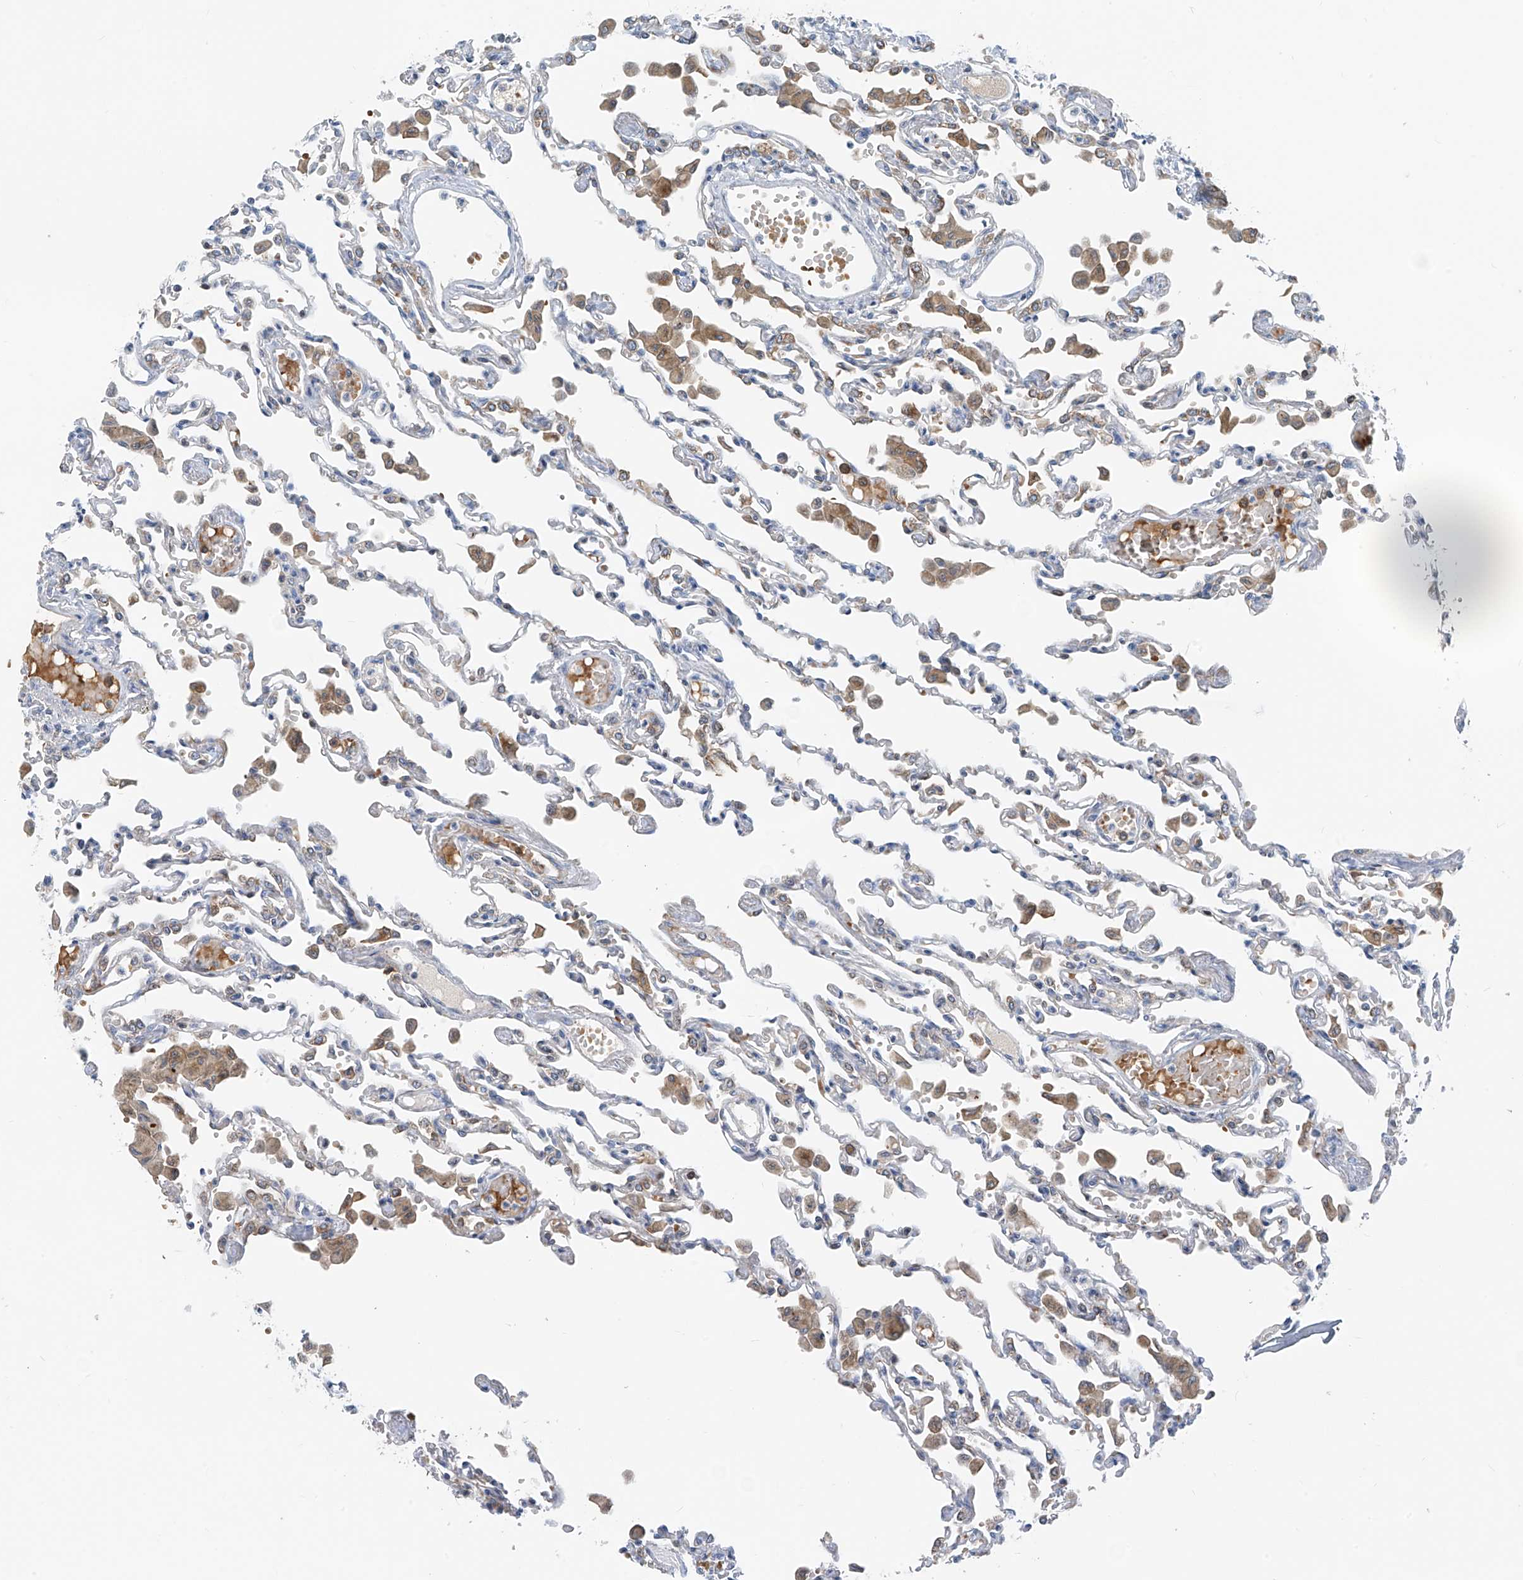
{"staining": {"intensity": "negative", "quantity": "none", "location": "none"}, "tissue": "lung", "cell_type": "Alveolar cells", "image_type": "normal", "snomed": [{"axis": "morphology", "description": "Normal tissue, NOS"}, {"axis": "topography", "description": "Bronchus"}, {"axis": "topography", "description": "Lung"}], "caption": "A high-resolution image shows immunohistochemistry (IHC) staining of unremarkable lung, which reveals no significant positivity in alveolar cells. (DAB (3,3'-diaminobenzidine) immunohistochemistry (IHC) with hematoxylin counter stain).", "gene": "FGD2", "patient": {"sex": "female", "age": 49}}